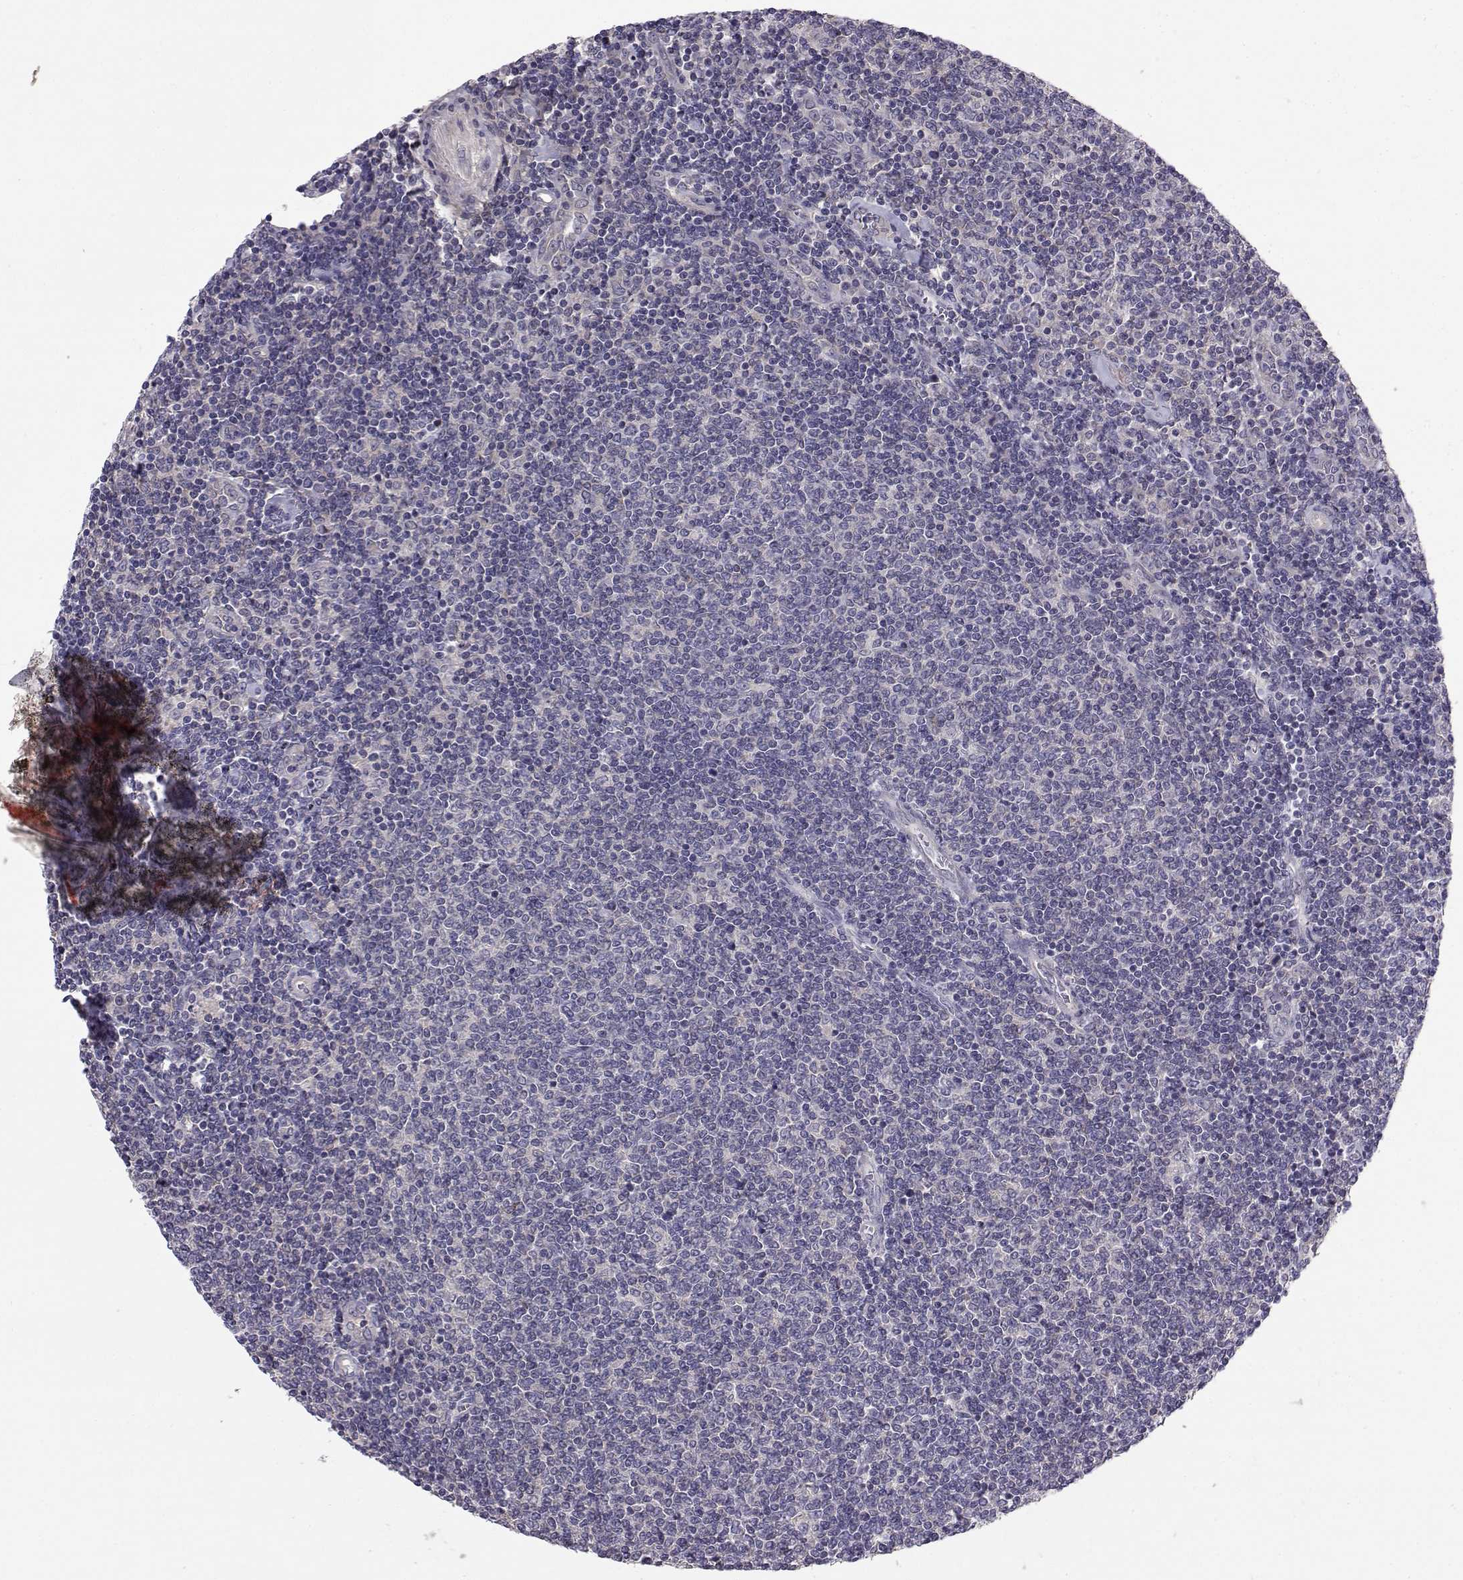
{"staining": {"intensity": "negative", "quantity": "none", "location": "none"}, "tissue": "lymphoma", "cell_type": "Tumor cells", "image_type": "cancer", "snomed": [{"axis": "morphology", "description": "Malignant lymphoma, non-Hodgkin's type, Low grade"}, {"axis": "topography", "description": "Lymph node"}], "caption": "This is an IHC micrograph of human lymphoma. There is no expression in tumor cells.", "gene": "PEX5L", "patient": {"sex": "male", "age": 52}}